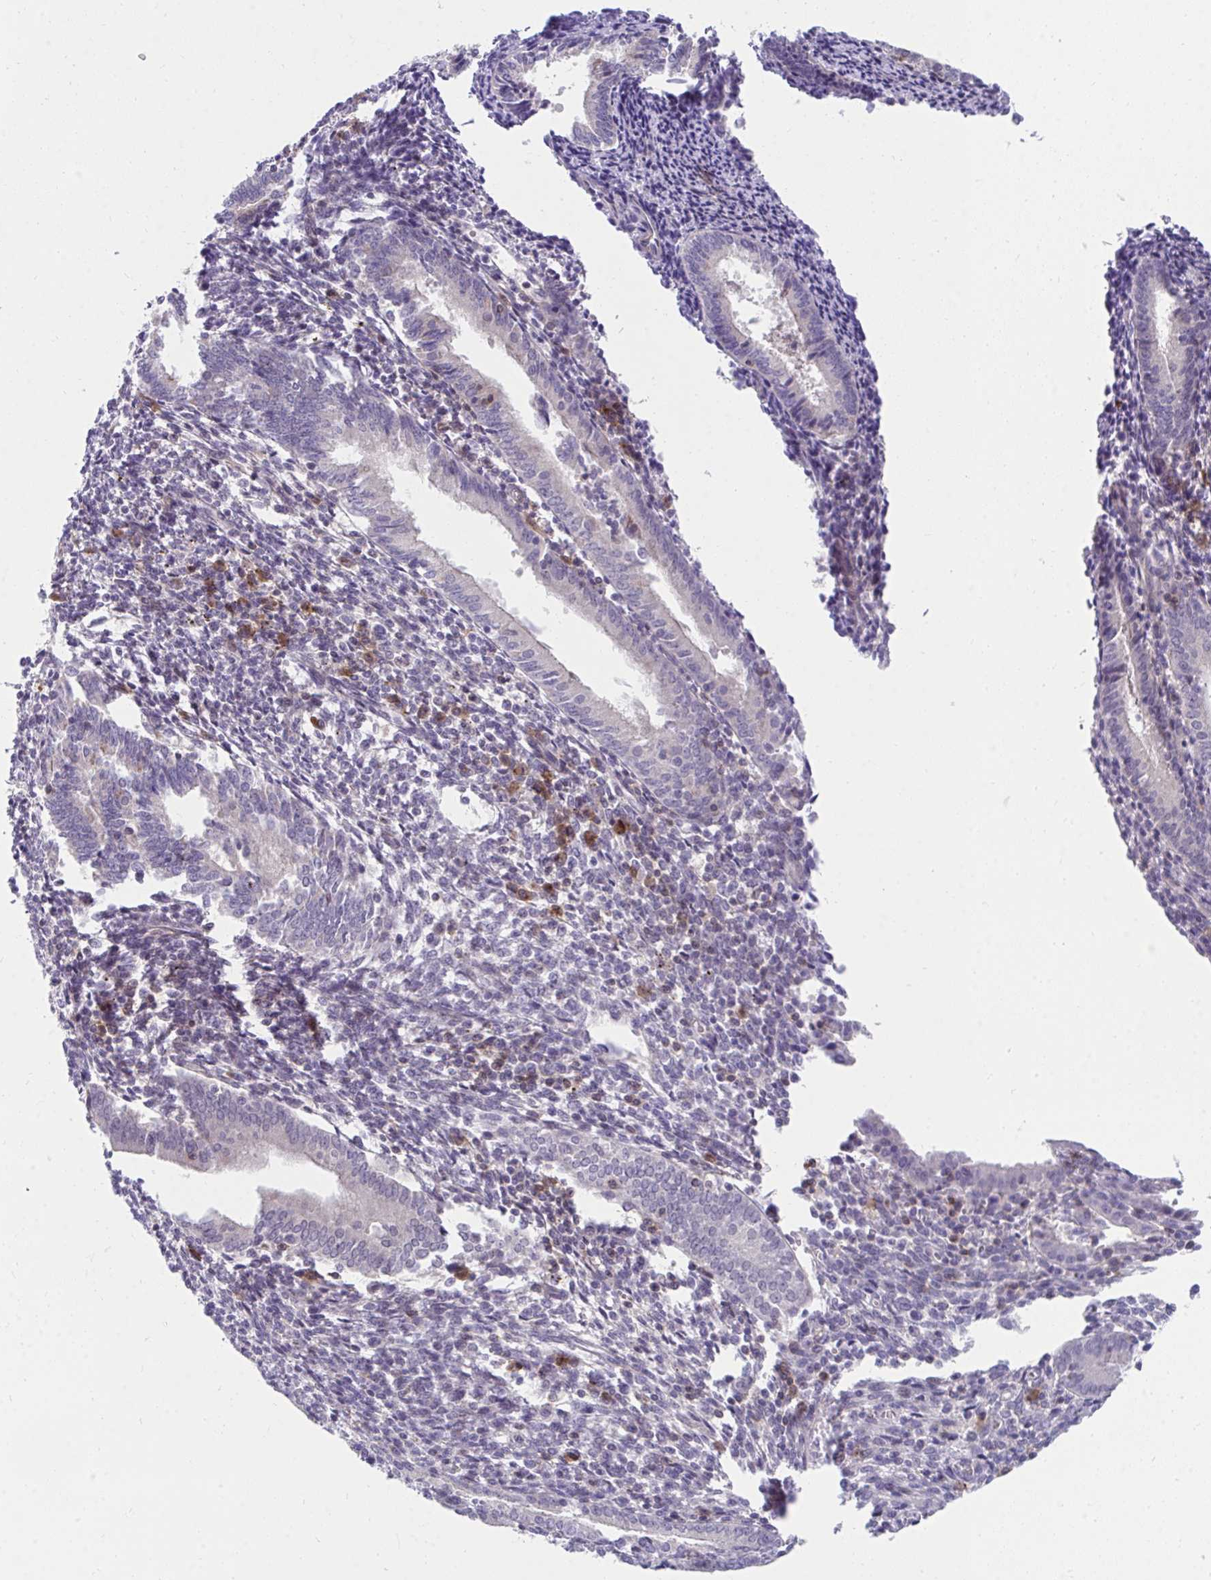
{"staining": {"intensity": "negative", "quantity": "none", "location": "none"}, "tissue": "endometrium", "cell_type": "Cells in endometrial stroma", "image_type": "normal", "snomed": [{"axis": "morphology", "description": "Normal tissue, NOS"}, {"axis": "topography", "description": "Endometrium"}], "caption": "High power microscopy micrograph of an IHC image of normal endometrium, revealing no significant positivity in cells in endometrial stroma. (Brightfield microscopy of DAB IHC at high magnification).", "gene": "SLAMF7", "patient": {"sex": "female", "age": 41}}